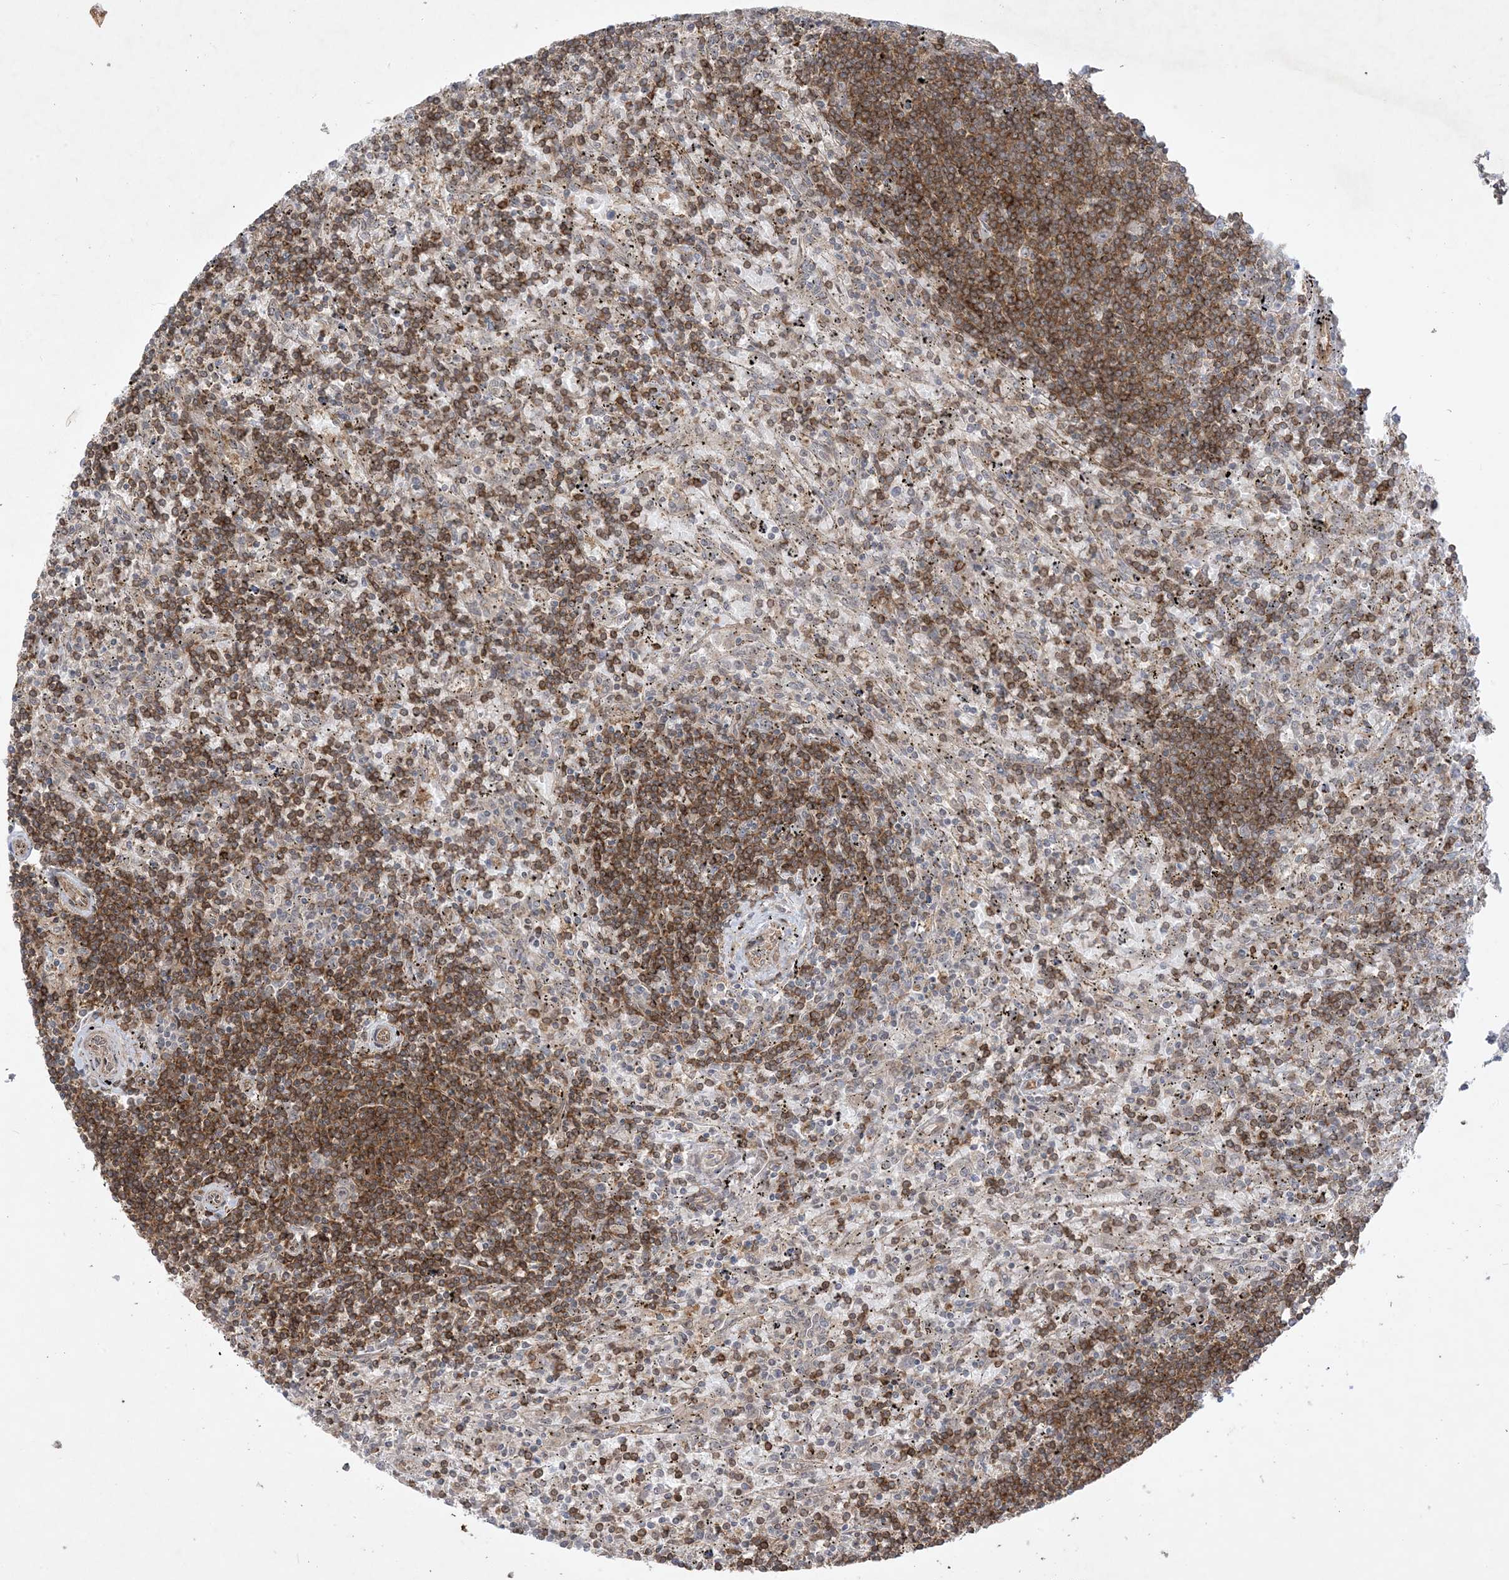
{"staining": {"intensity": "strong", "quantity": "25%-75%", "location": "cytoplasmic/membranous"}, "tissue": "lymphoma", "cell_type": "Tumor cells", "image_type": "cancer", "snomed": [{"axis": "morphology", "description": "Malignant lymphoma, non-Hodgkin's type, Low grade"}, {"axis": "topography", "description": "Spleen"}], "caption": "Immunohistochemistry image of human lymphoma stained for a protein (brown), which demonstrates high levels of strong cytoplasmic/membranous staining in approximately 25%-75% of tumor cells.", "gene": "SOGA3", "patient": {"sex": "male", "age": 76}}